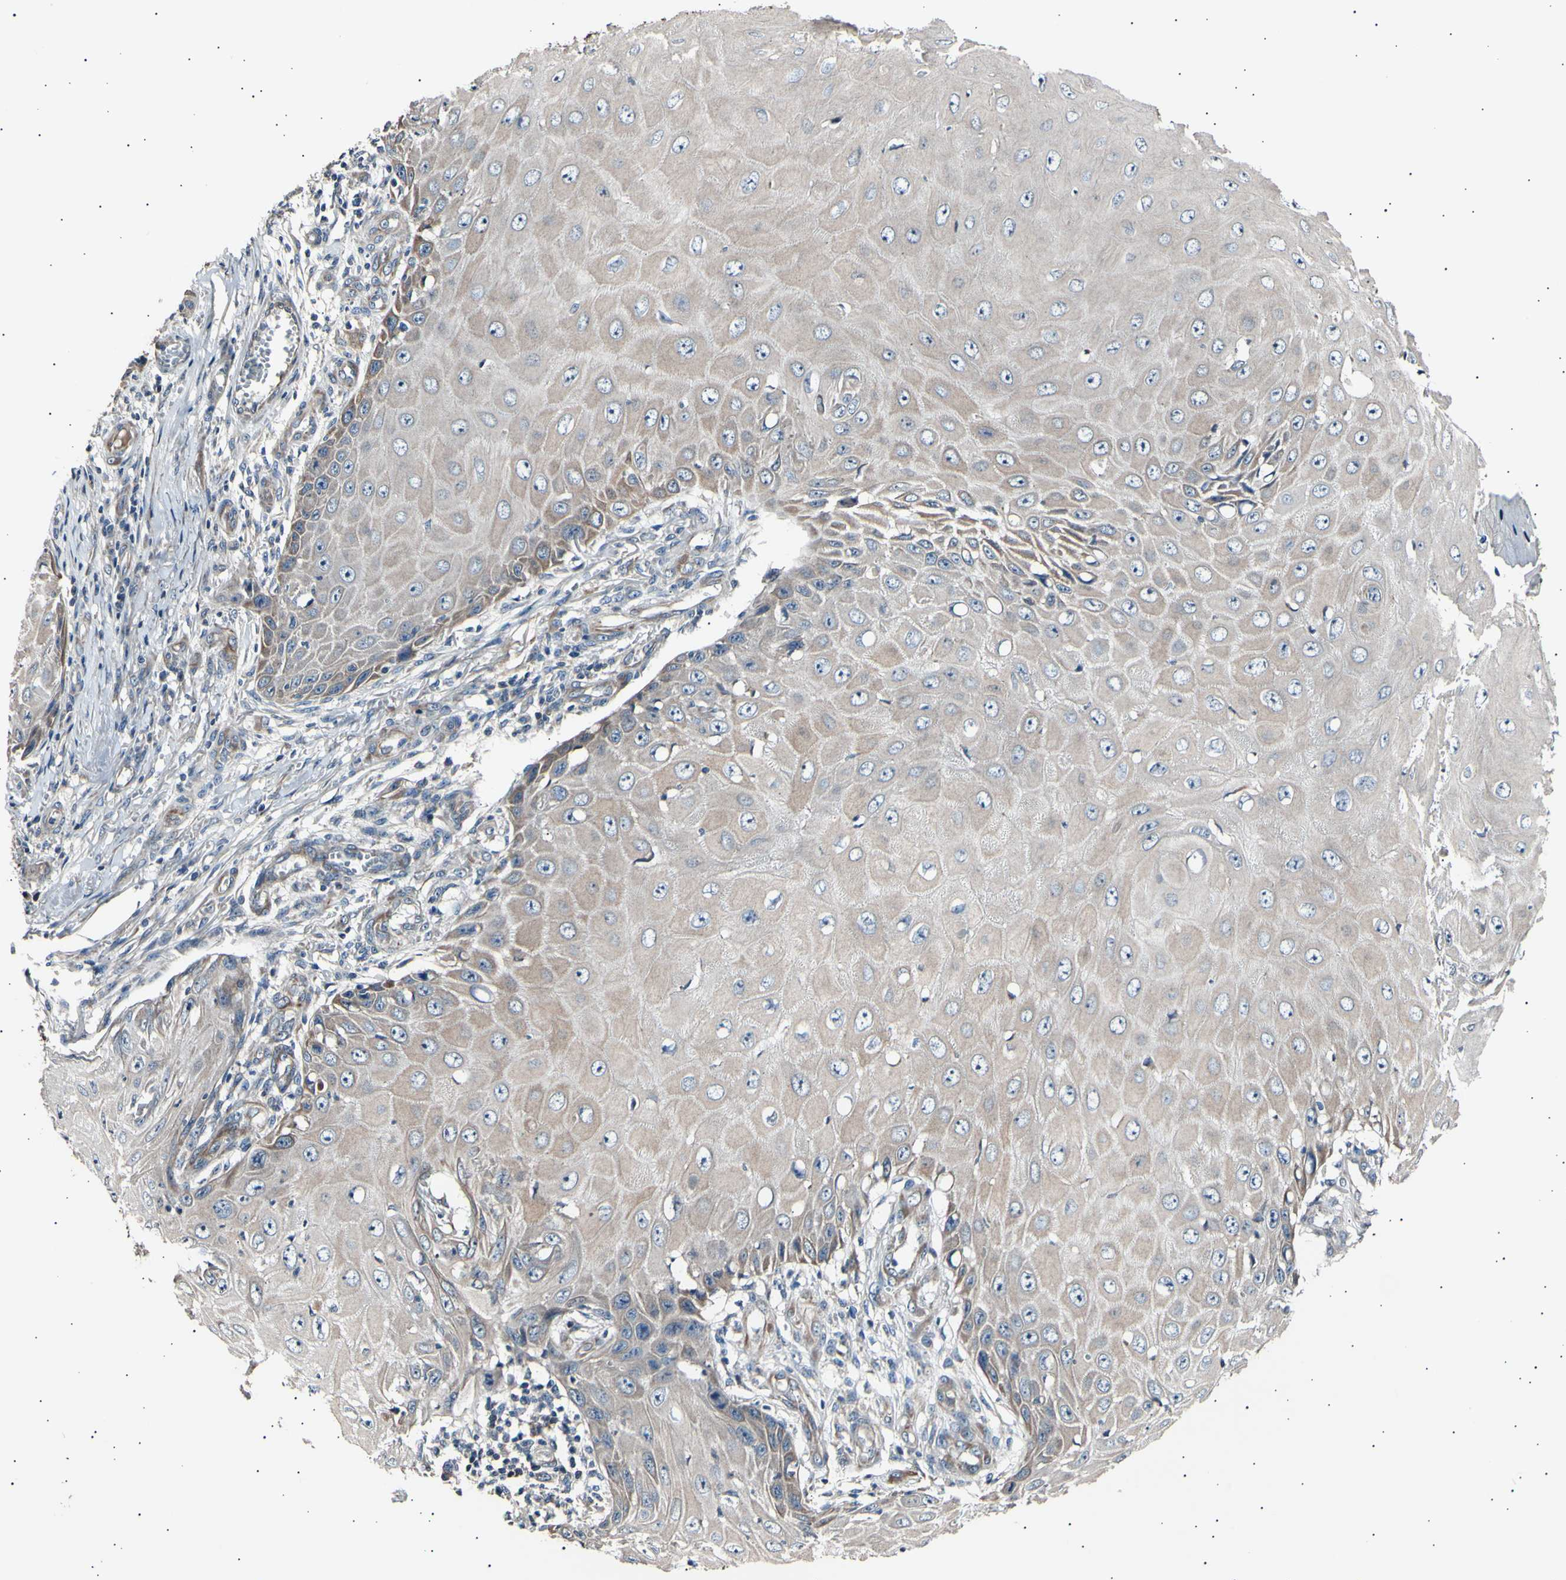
{"staining": {"intensity": "weak", "quantity": ">75%", "location": "cytoplasmic/membranous"}, "tissue": "skin cancer", "cell_type": "Tumor cells", "image_type": "cancer", "snomed": [{"axis": "morphology", "description": "Squamous cell carcinoma, NOS"}, {"axis": "topography", "description": "Skin"}], "caption": "Immunohistochemistry (IHC) of squamous cell carcinoma (skin) displays low levels of weak cytoplasmic/membranous staining in approximately >75% of tumor cells.", "gene": "ITGA6", "patient": {"sex": "female", "age": 73}}